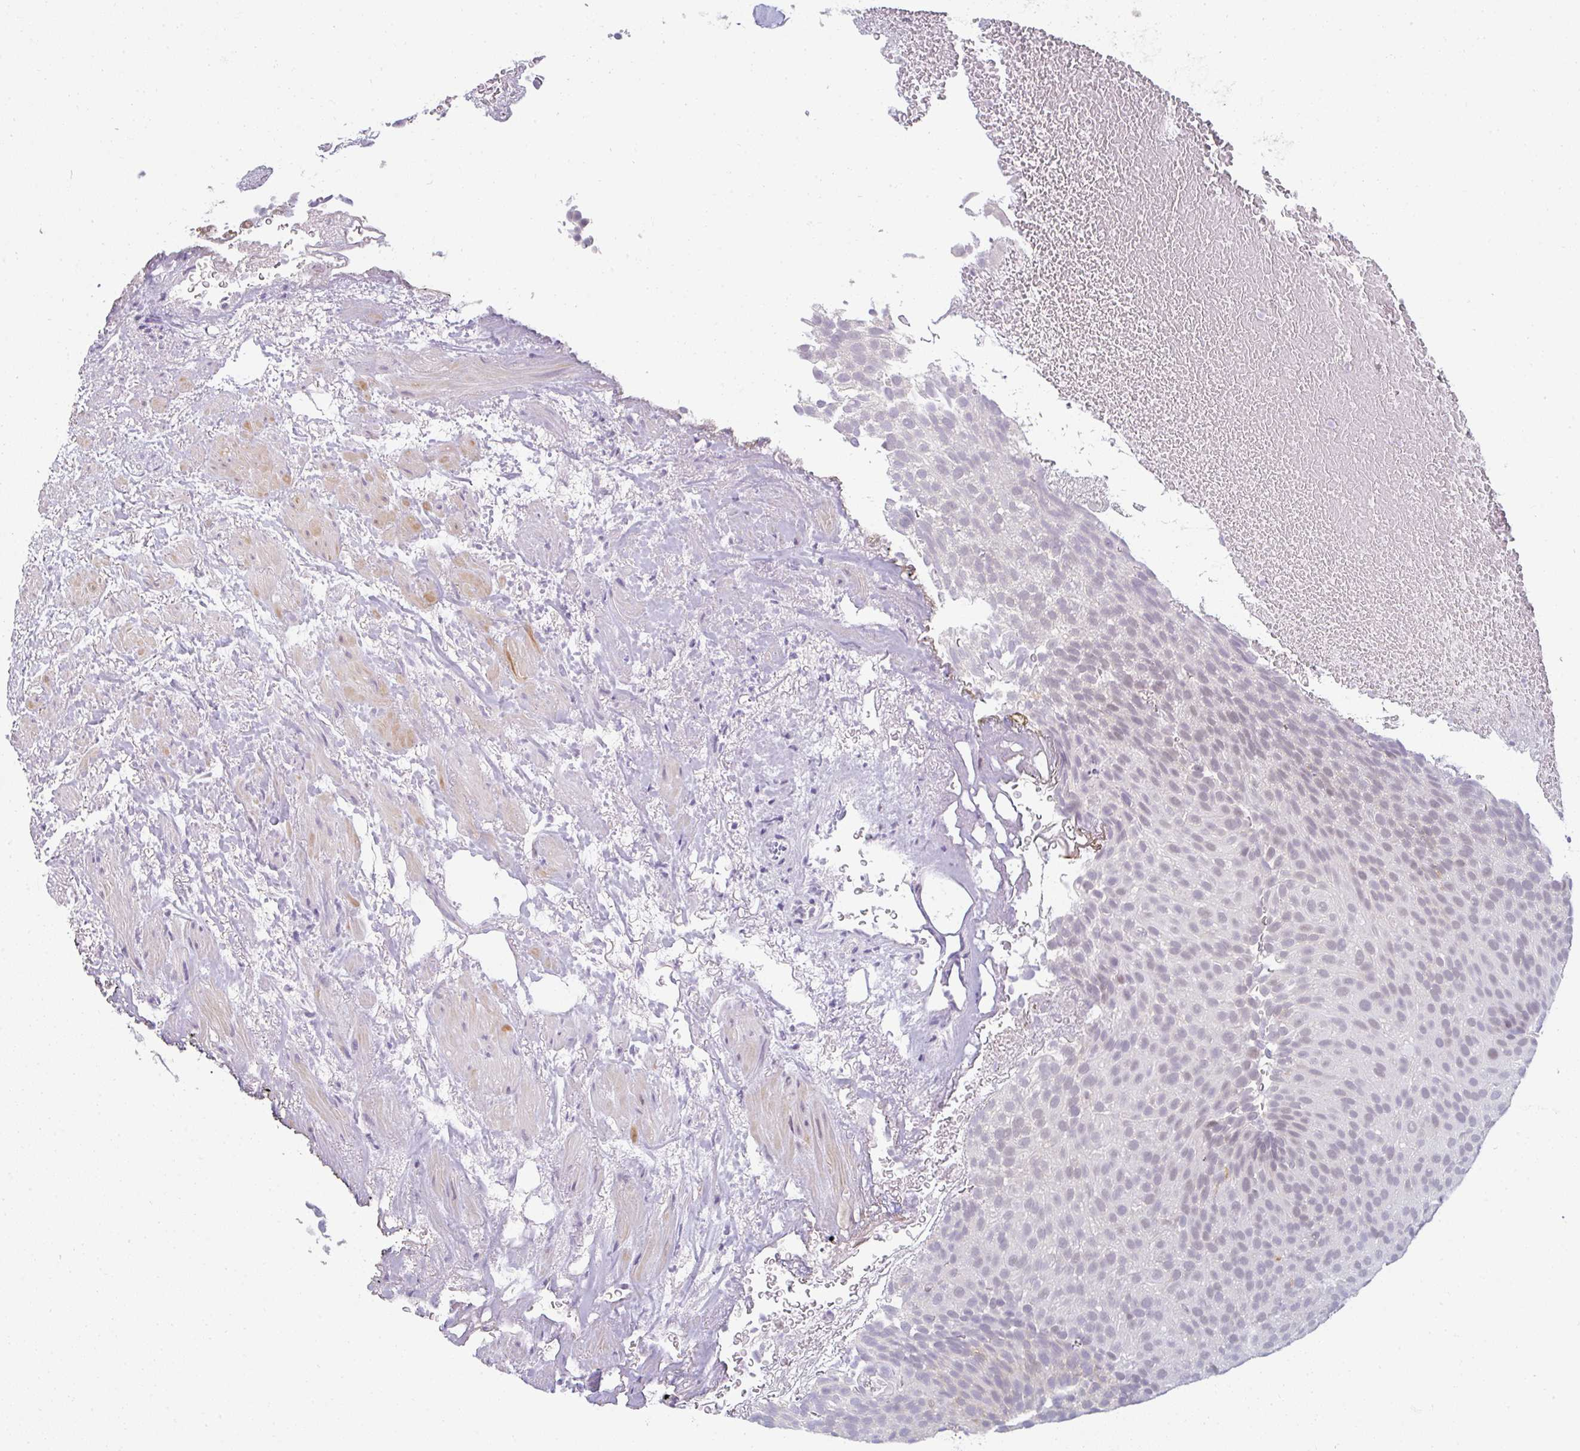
{"staining": {"intensity": "negative", "quantity": "none", "location": "none"}, "tissue": "urothelial cancer", "cell_type": "Tumor cells", "image_type": "cancer", "snomed": [{"axis": "morphology", "description": "Urothelial carcinoma, Low grade"}, {"axis": "topography", "description": "Urinary bladder"}], "caption": "Histopathology image shows no significant protein staining in tumor cells of low-grade urothelial carcinoma.", "gene": "PPFIA4", "patient": {"sex": "male", "age": 78}}